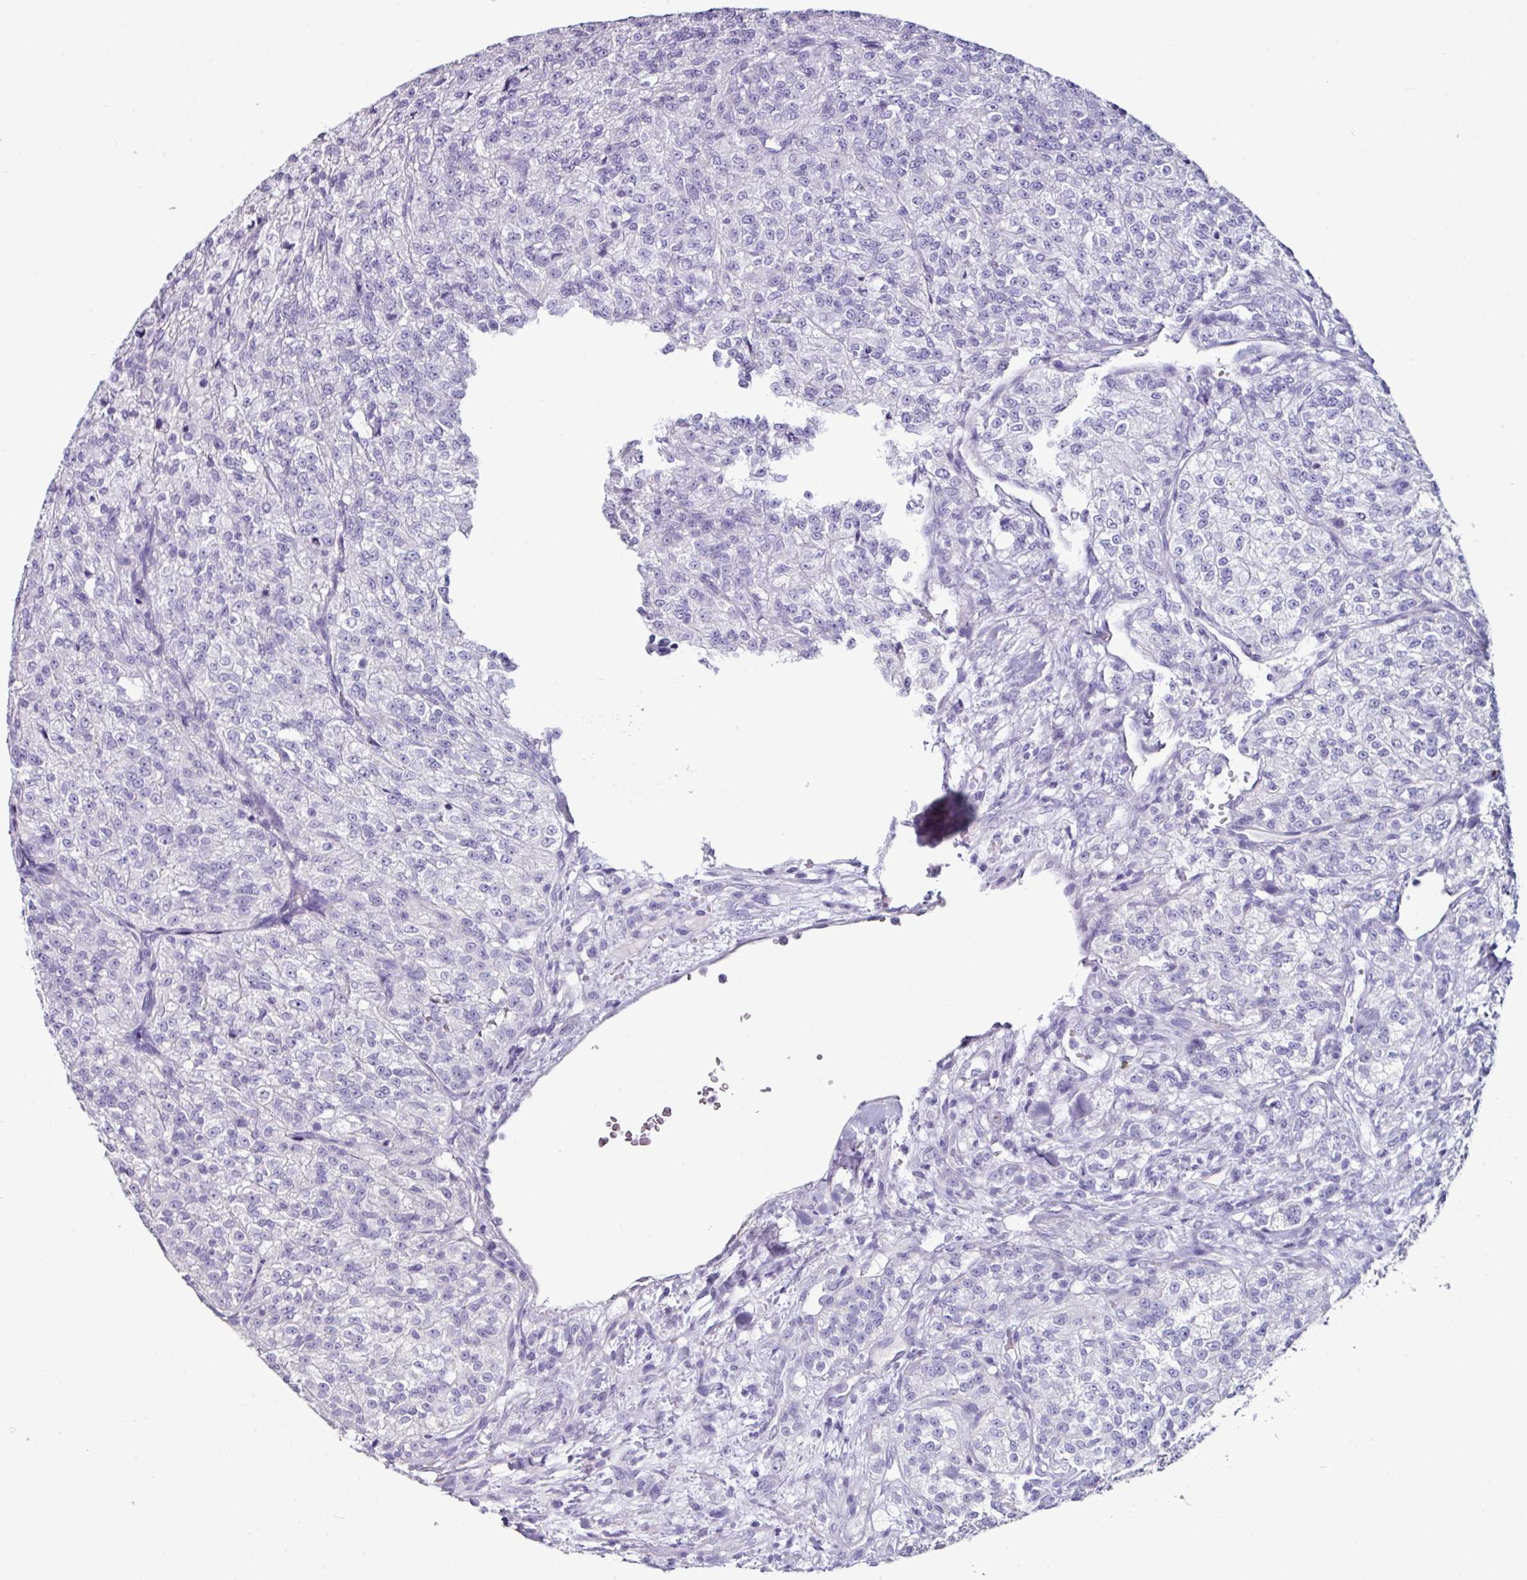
{"staining": {"intensity": "negative", "quantity": "none", "location": "none"}, "tissue": "renal cancer", "cell_type": "Tumor cells", "image_type": "cancer", "snomed": [{"axis": "morphology", "description": "Adenocarcinoma, NOS"}, {"axis": "topography", "description": "Kidney"}], "caption": "Renal cancer (adenocarcinoma) was stained to show a protein in brown. There is no significant positivity in tumor cells.", "gene": "GLP2R", "patient": {"sex": "female", "age": 63}}